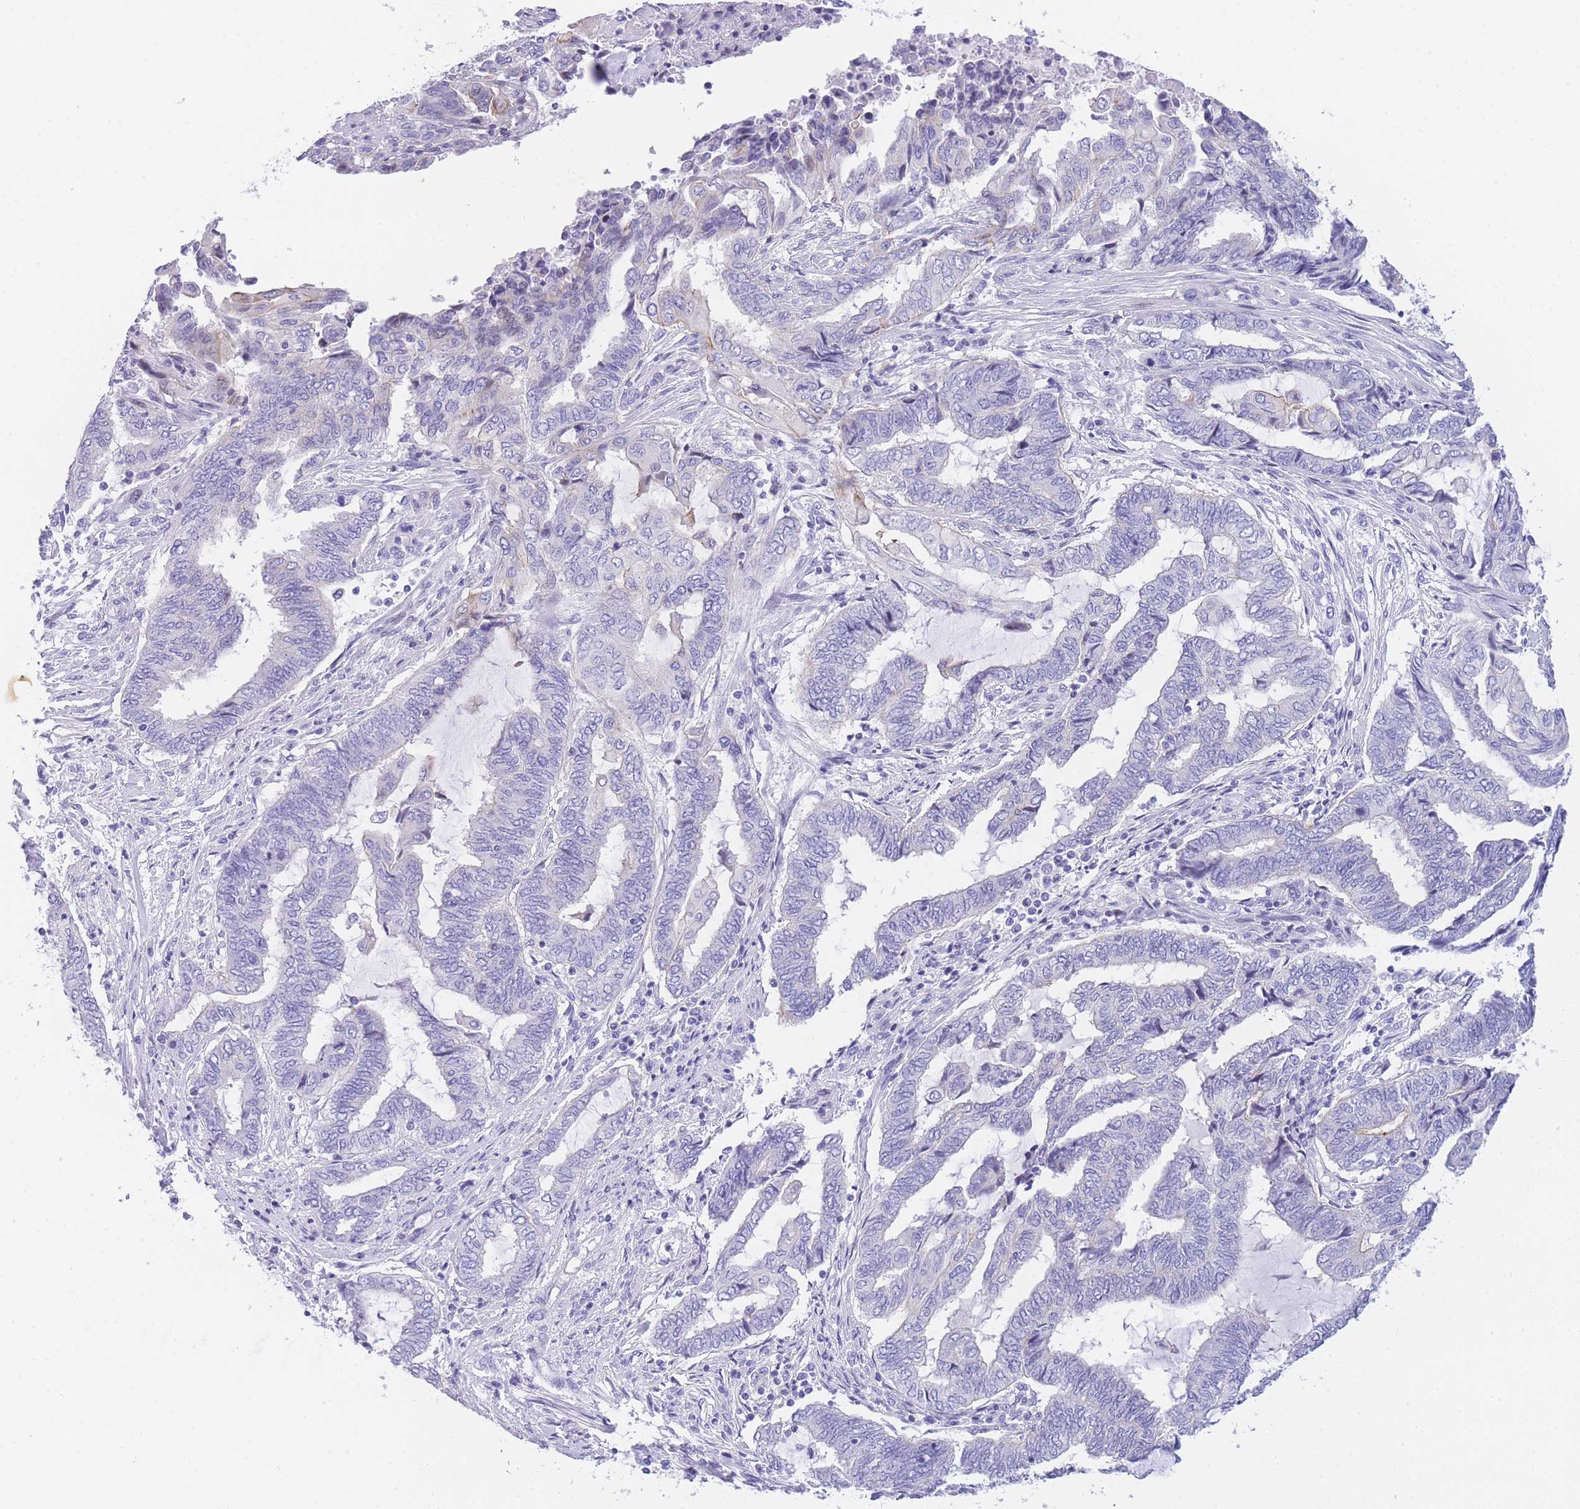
{"staining": {"intensity": "negative", "quantity": "none", "location": "none"}, "tissue": "endometrial cancer", "cell_type": "Tumor cells", "image_type": "cancer", "snomed": [{"axis": "morphology", "description": "Adenocarcinoma, NOS"}, {"axis": "topography", "description": "Uterus"}, {"axis": "topography", "description": "Endometrium"}], "caption": "Tumor cells are negative for brown protein staining in endometrial cancer.", "gene": "TIFAB", "patient": {"sex": "female", "age": 70}}